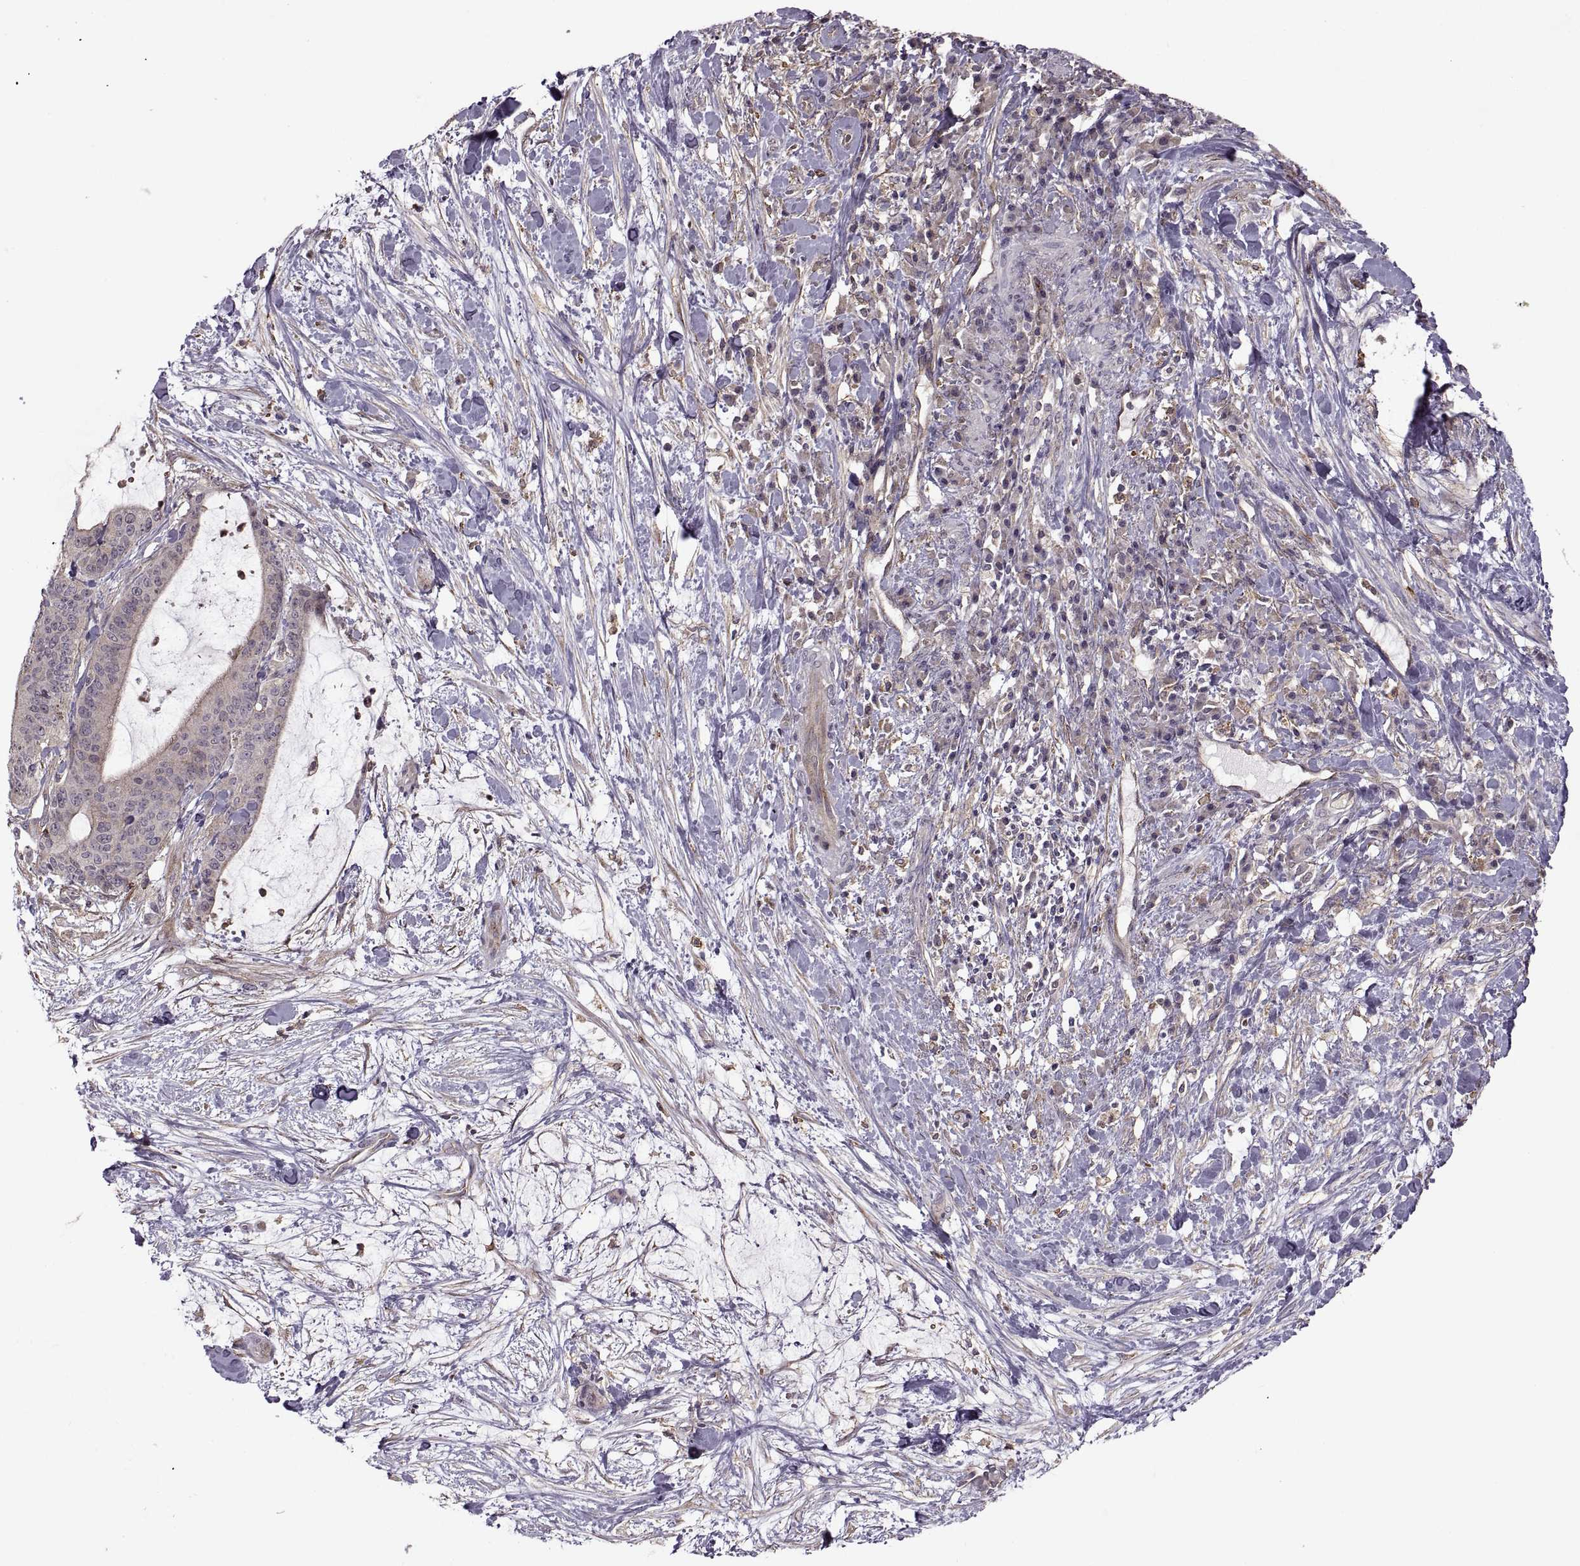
{"staining": {"intensity": "negative", "quantity": "none", "location": "none"}, "tissue": "liver cancer", "cell_type": "Tumor cells", "image_type": "cancer", "snomed": [{"axis": "morphology", "description": "Cholangiocarcinoma"}, {"axis": "topography", "description": "Liver"}], "caption": "Protein analysis of liver cholangiocarcinoma reveals no significant expression in tumor cells.", "gene": "PIERCE1", "patient": {"sex": "female", "age": 73}}